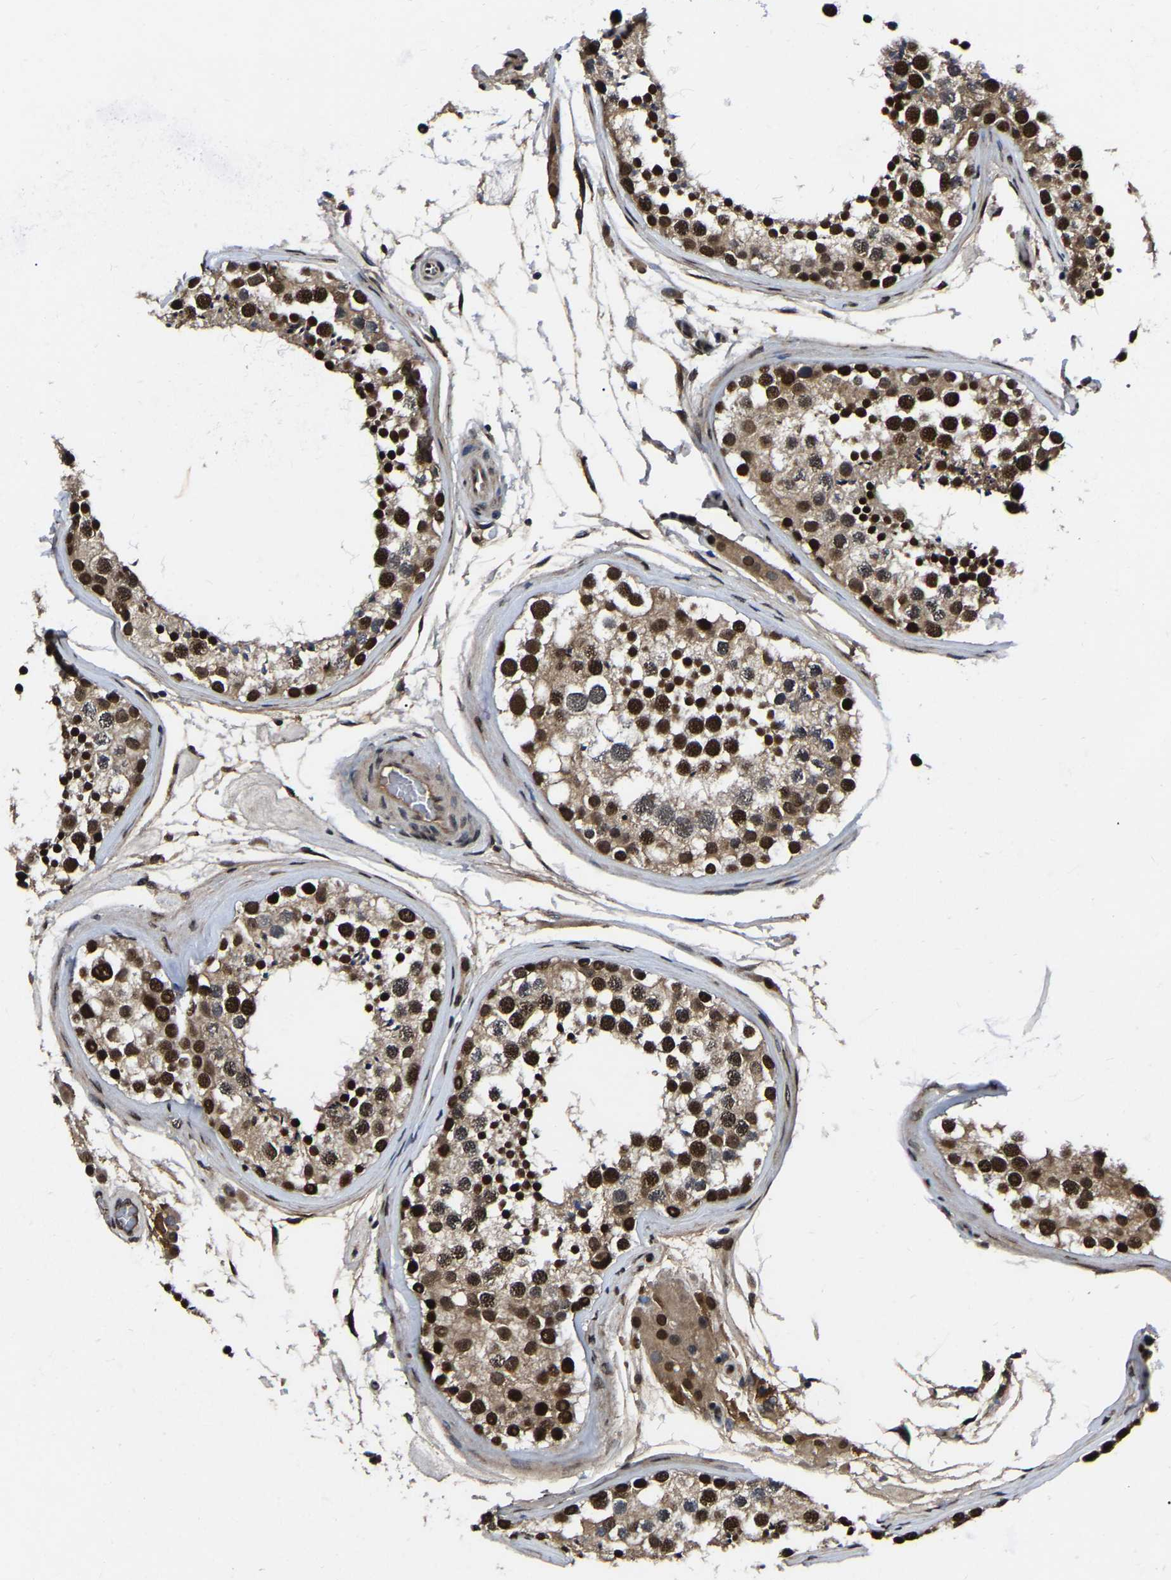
{"staining": {"intensity": "strong", "quantity": ">75%", "location": "nuclear"}, "tissue": "testis", "cell_type": "Cells in seminiferous ducts", "image_type": "normal", "snomed": [{"axis": "morphology", "description": "Normal tissue, NOS"}, {"axis": "topography", "description": "Testis"}], "caption": "Testis stained for a protein reveals strong nuclear positivity in cells in seminiferous ducts. The protein is stained brown, and the nuclei are stained in blue (DAB (3,3'-diaminobenzidine) IHC with brightfield microscopy, high magnification).", "gene": "TRIM35", "patient": {"sex": "male", "age": 46}}